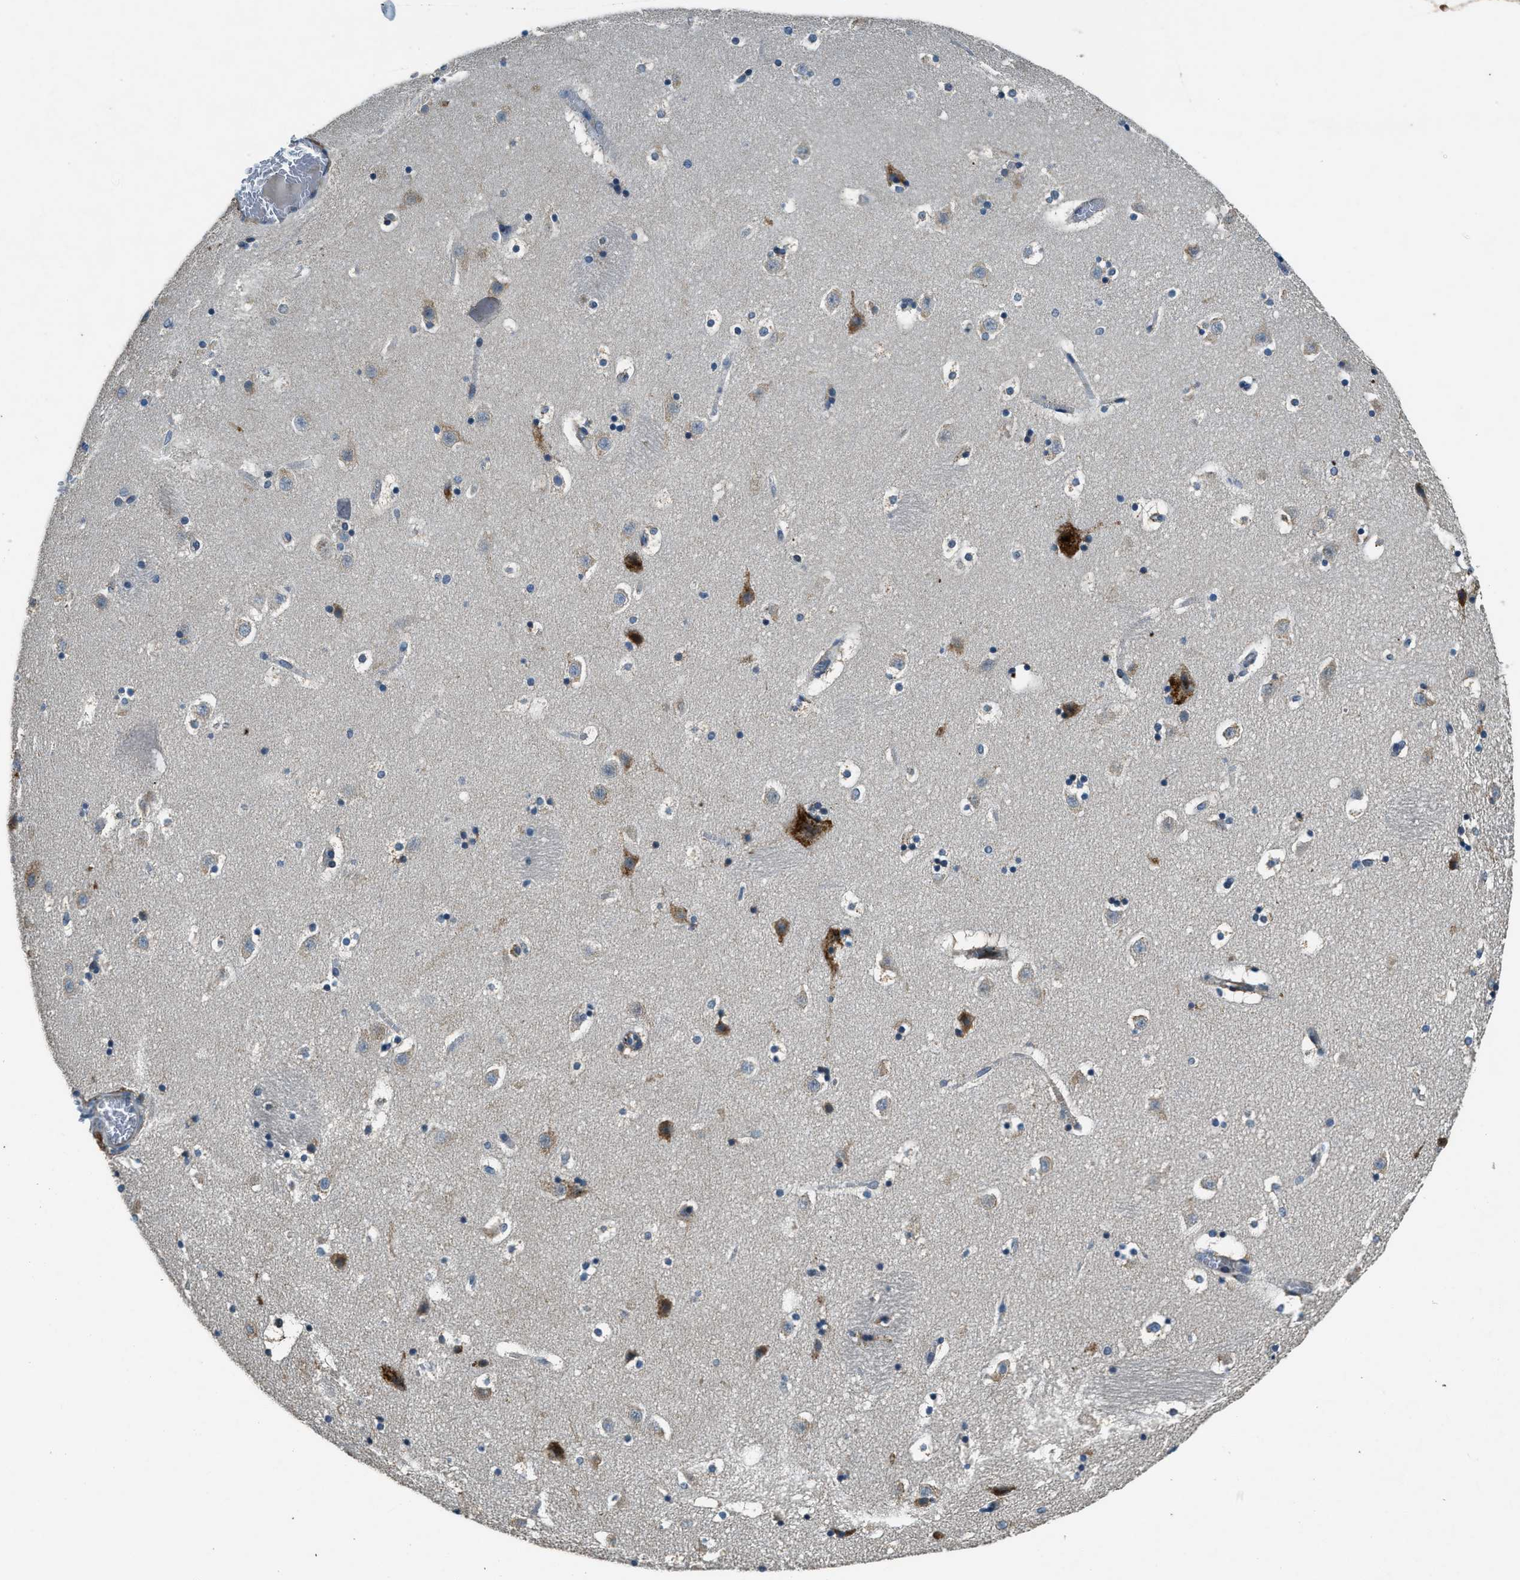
{"staining": {"intensity": "moderate", "quantity": "<25%", "location": "cytoplasmic/membranous"}, "tissue": "caudate", "cell_type": "Glial cells", "image_type": "normal", "snomed": [{"axis": "morphology", "description": "Normal tissue, NOS"}, {"axis": "topography", "description": "Lateral ventricle wall"}], "caption": "Caudate stained with IHC exhibits moderate cytoplasmic/membranous positivity in about <25% of glial cells.", "gene": "HERC2", "patient": {"sex": "male", "age": 45}}